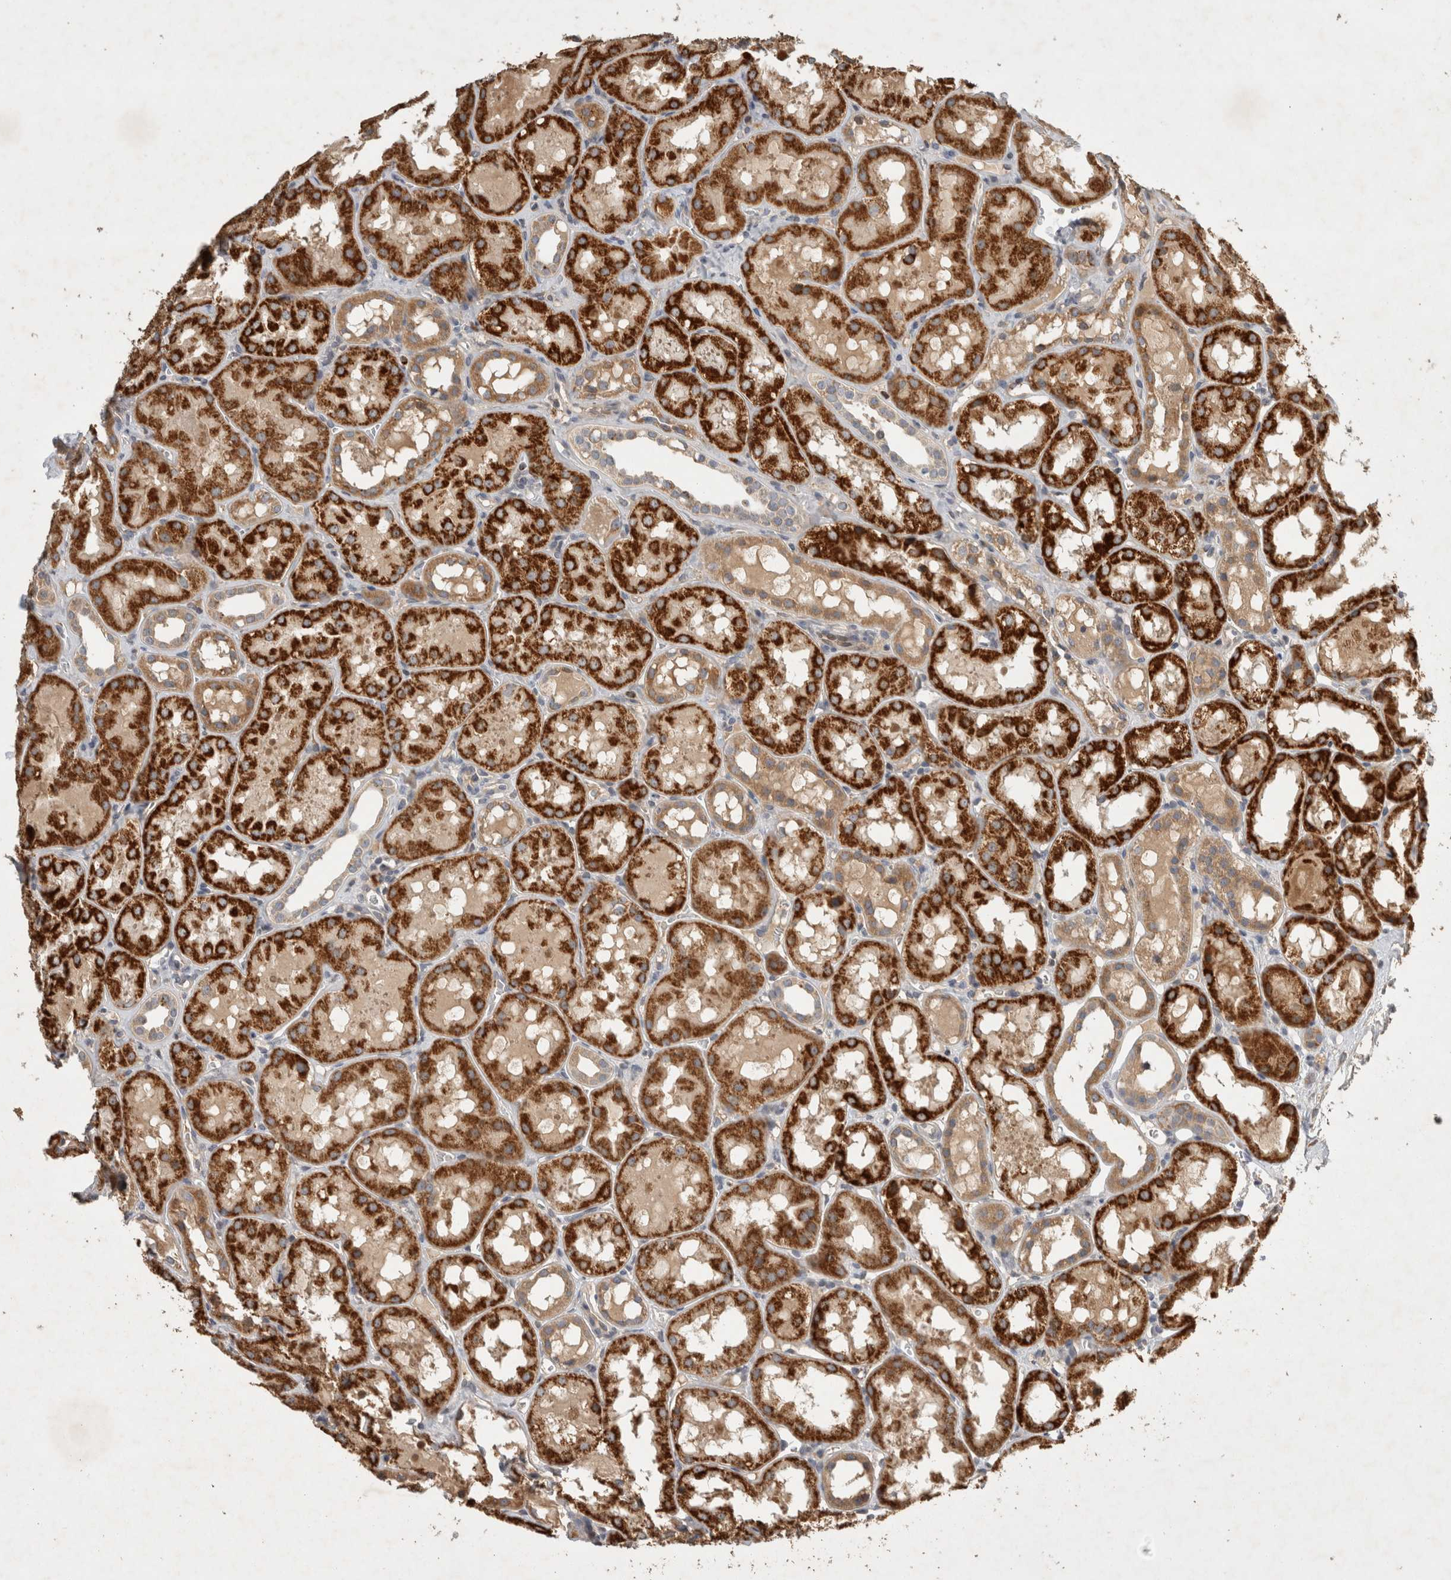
{"staining": {"intensity": "moderate", "quantity": "<25%", "location": "cytoplasmic/membranous"}, "tissue": "kidney", "cell_type": "Cells in glomeruli", "image_type": "normal", "snomed": [{"axis": "morphology", "description": "Normal tissue, NOS"}, {"axis": "topography", "description": "Kidney"}, {"axis": "topography", "description": "Urinary bladder"}], "caption": "An immunohistochemistry photomicrograph of unremarkable tissue is shown. Protein staining in brown highlights moderate cytoplasmic/membranous positivity in kidney within cells in glomeruli.", "gene": "SERAC1", "patient": {"sex": "male", "age": 16}}